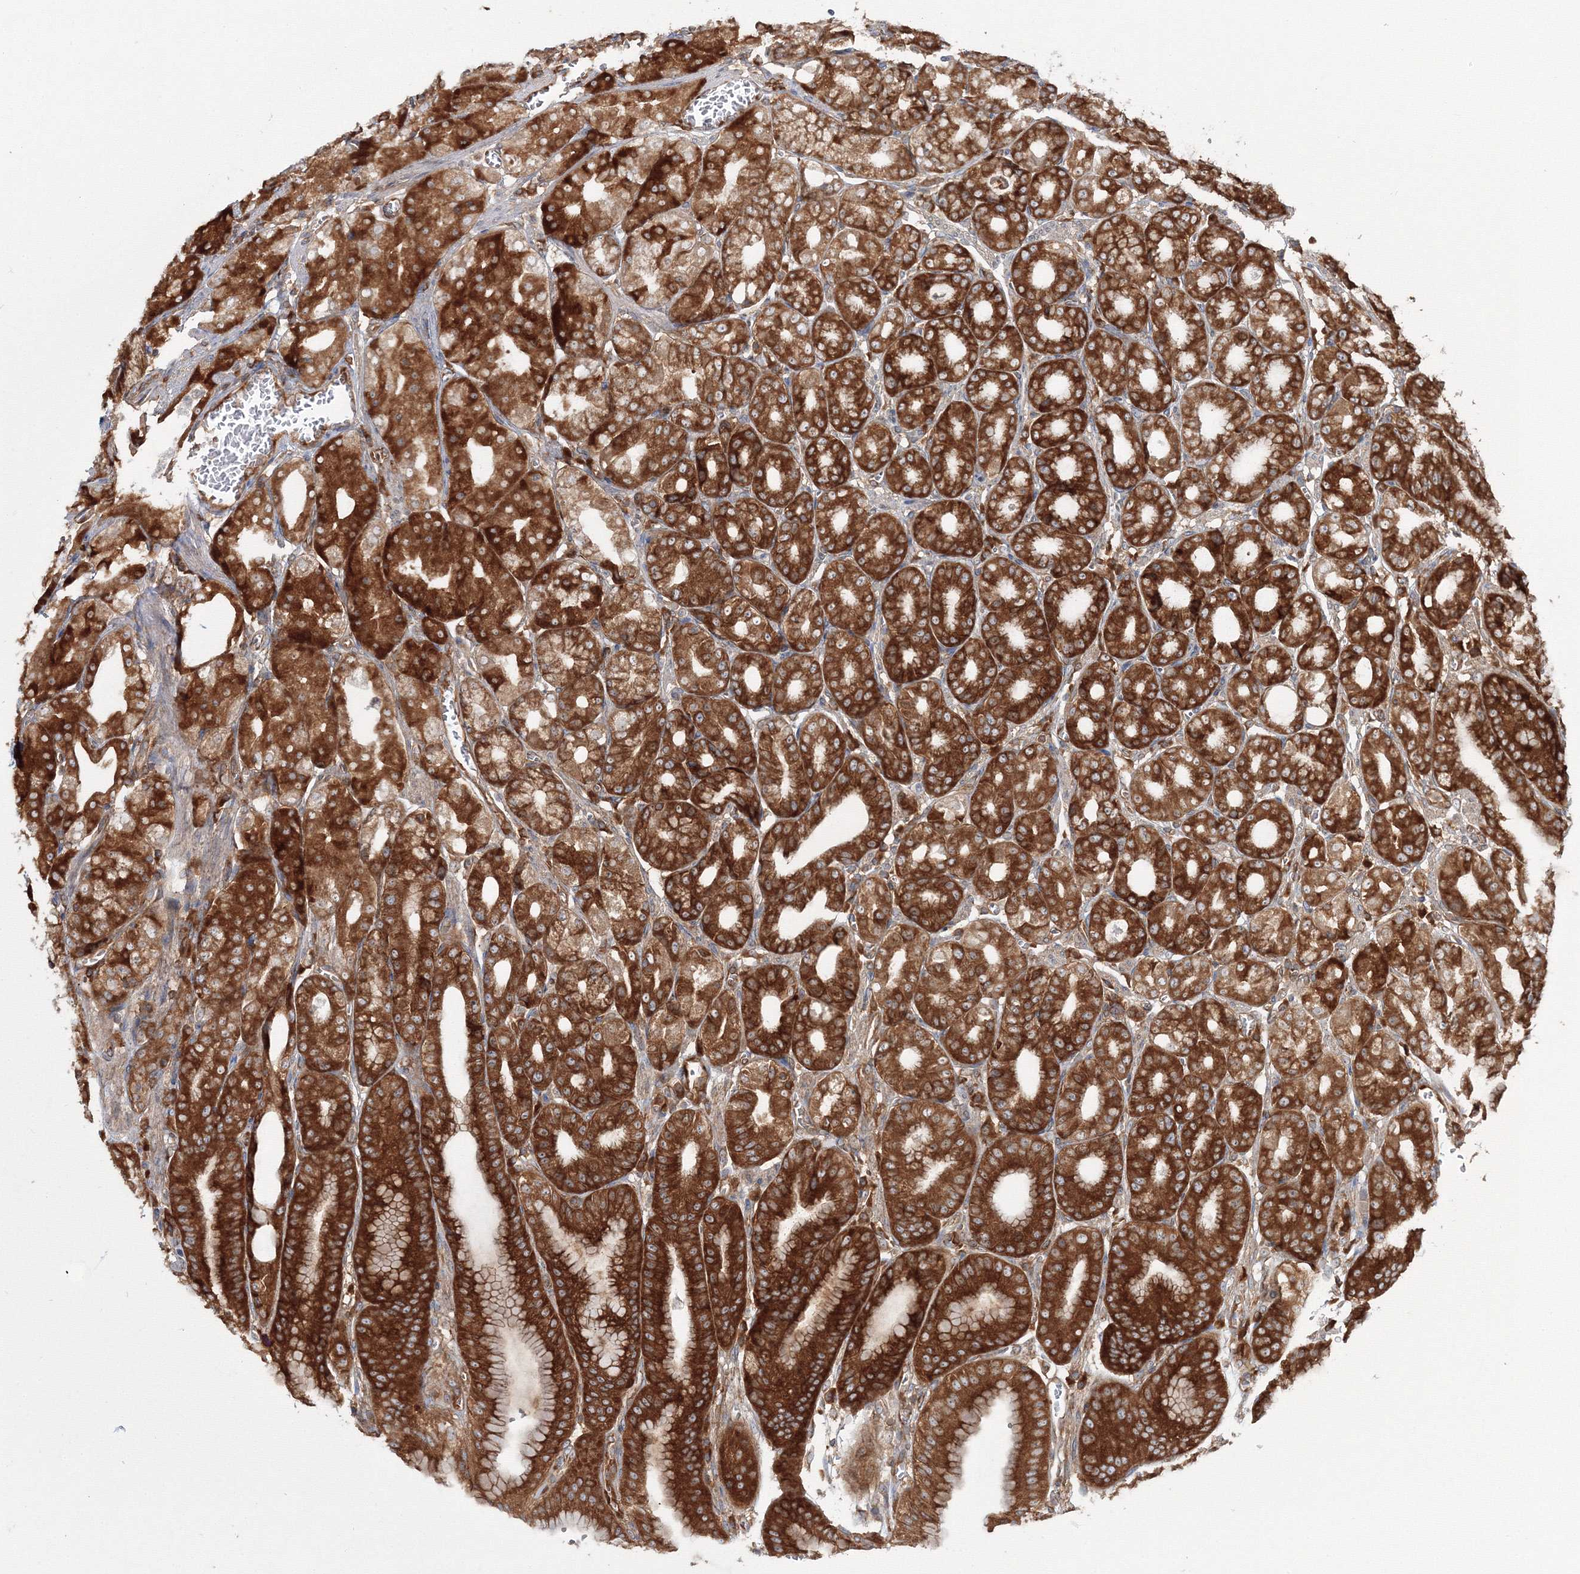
{"staining": {"intensity": "strong", "quantity": ">75%", "location": "cytoplasmic/membranous"}, "tissue": "stomach", "cell_type": "Glandular cells", "image_type": "normal", "snomed": [{"axis": "morphology", "description": "Normal tissue, NOS"}, {"axis": "topography", "description": "Stomach, lower"}], "caption": "Immunohistochemical staining of normal human stomach displays >75% levels of strong cytoplasmic/membranous protein staining in approximately >75% of glandular cells. The staining was performed using DAB (3,3'-diaminobenzidine) to visualize the protein expression in brown, while the nuclei were stained in blue with hematoxylin (Magnification: 20x).", "gene": "HARS1", "patient": {"sex": "male", "age": 71}}